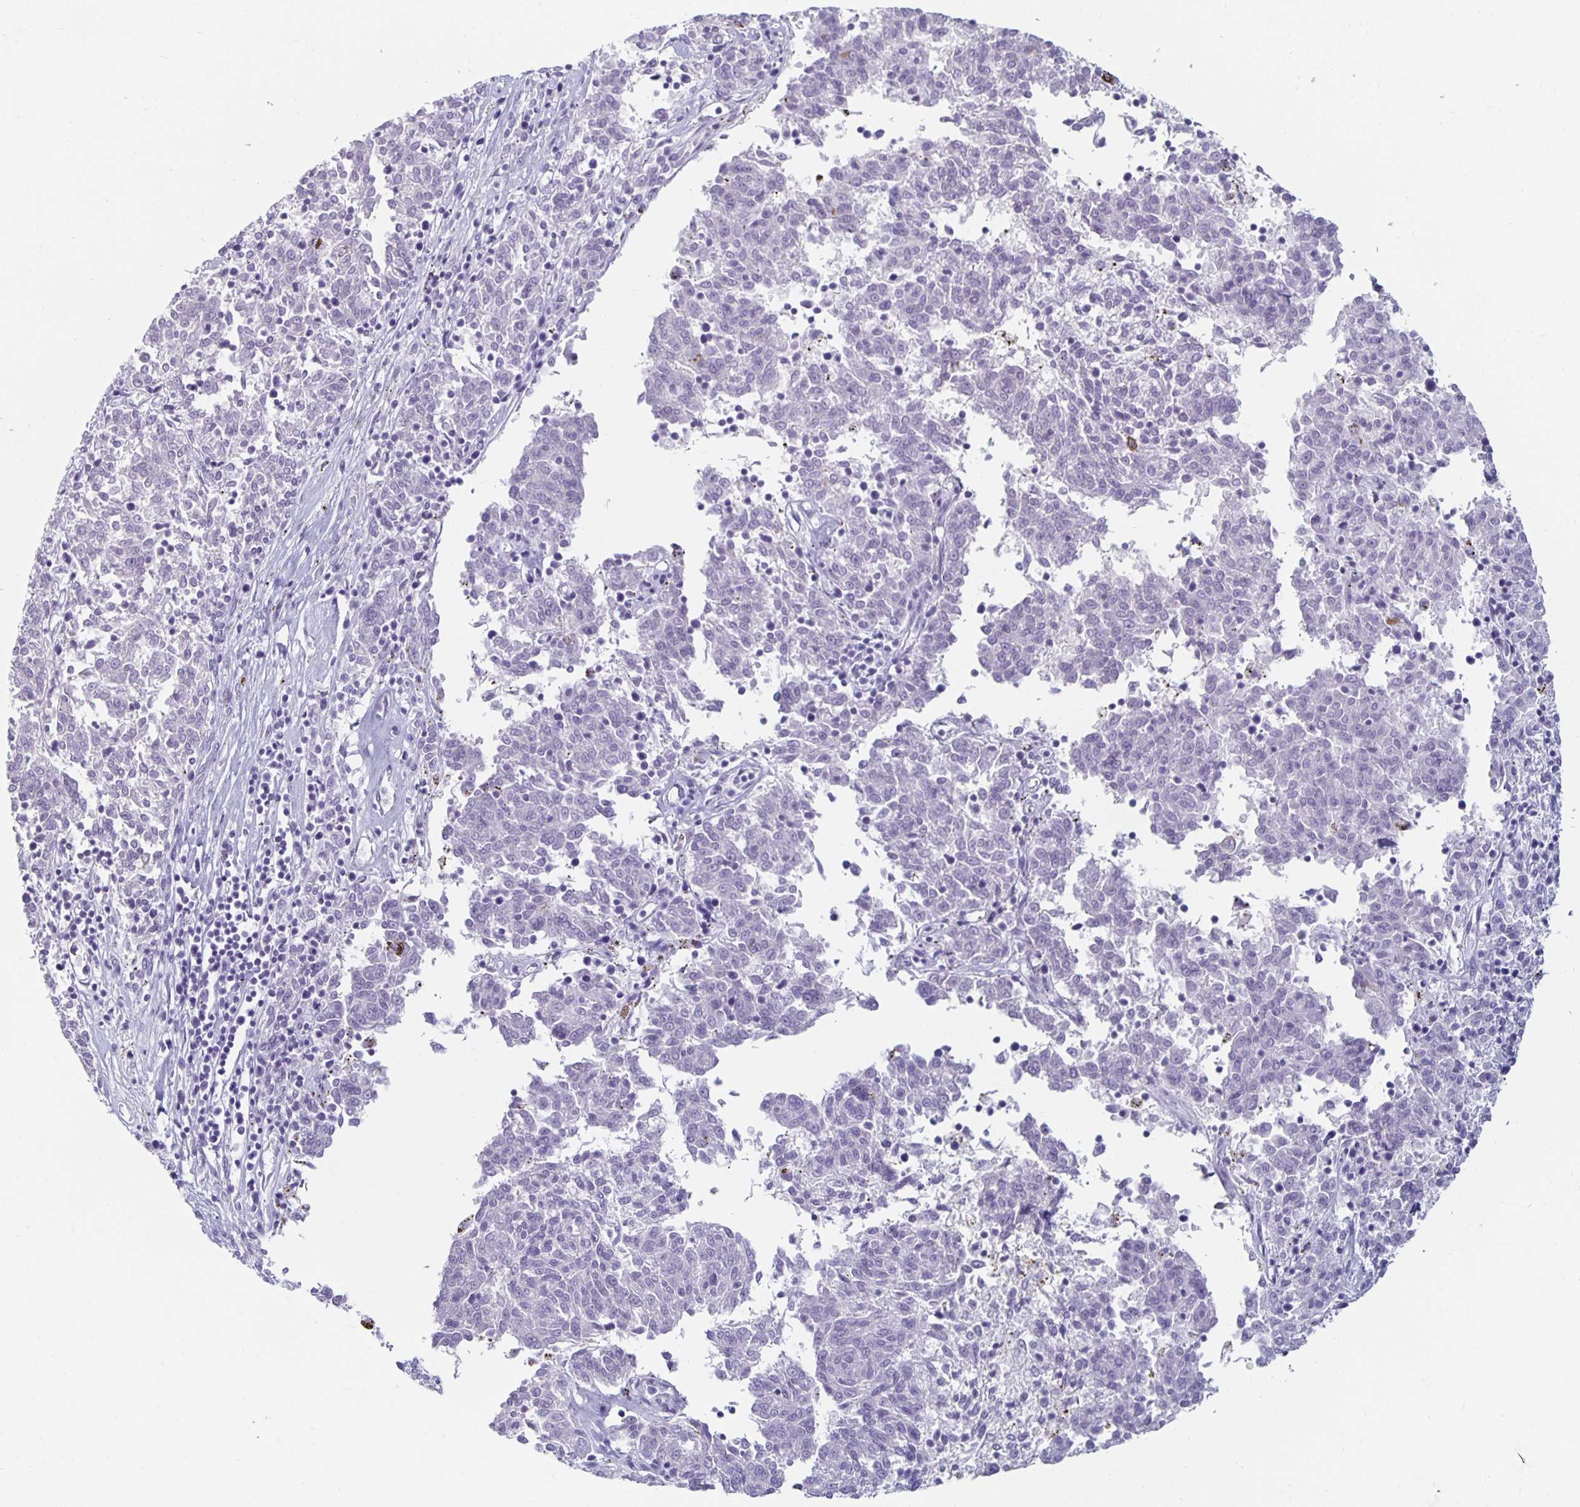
{"staining": {"intensity": "negative", "quantity": "none", "location": "none"}, "tissue": "melanoma", "cell_type": "Tumor cells", "image_type": "cancer", "snomed": [{"axis": "morphology", "description": "Malignant melanoma, NOS"}, {"axis": "topography", "description": "Skin"}], "caption": "Tumor cells are negative for protein expression in human malignant melanoma.", "gene": "KCNQ2", "patient": {"sex": "female", "age": 72}}